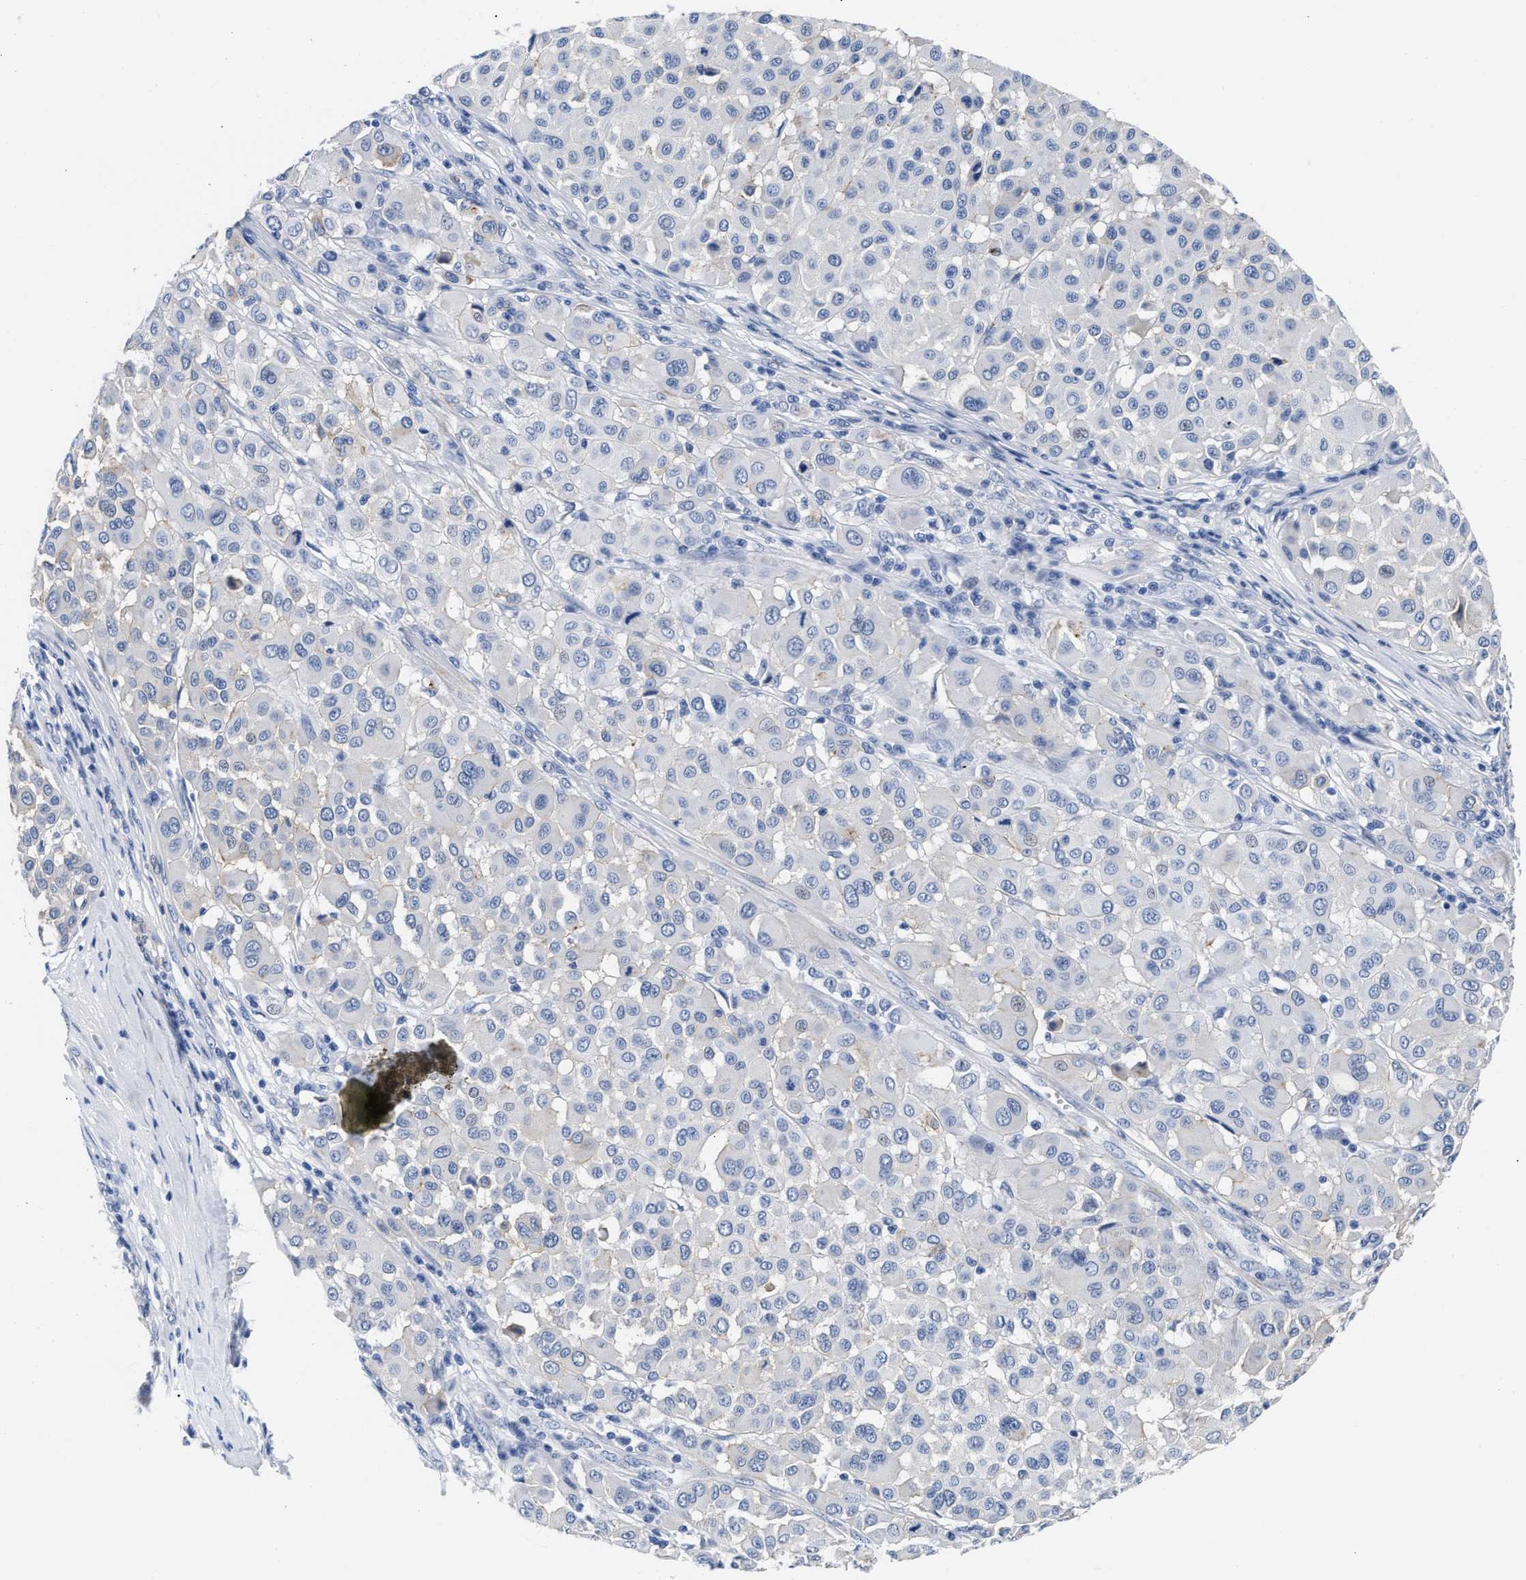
{"staining": {"intensity": "negative", "quantity": "none", "location": "none"}, "tissue": "melanoma", "cell_type": "Tumor cells", "image_type": "cancer", "snomed": [{"axis": "morphology", "description": "Malignant melanoma, Metastatic site"}, {"axis": "topography", "description": "Soft tissue"}], "caption": "Immunohistochemical staining of human melanoma shows no significant positivity in tumor cells.", "gene": "TRIM29", "patient": {"sex": "male", "age": 41}}